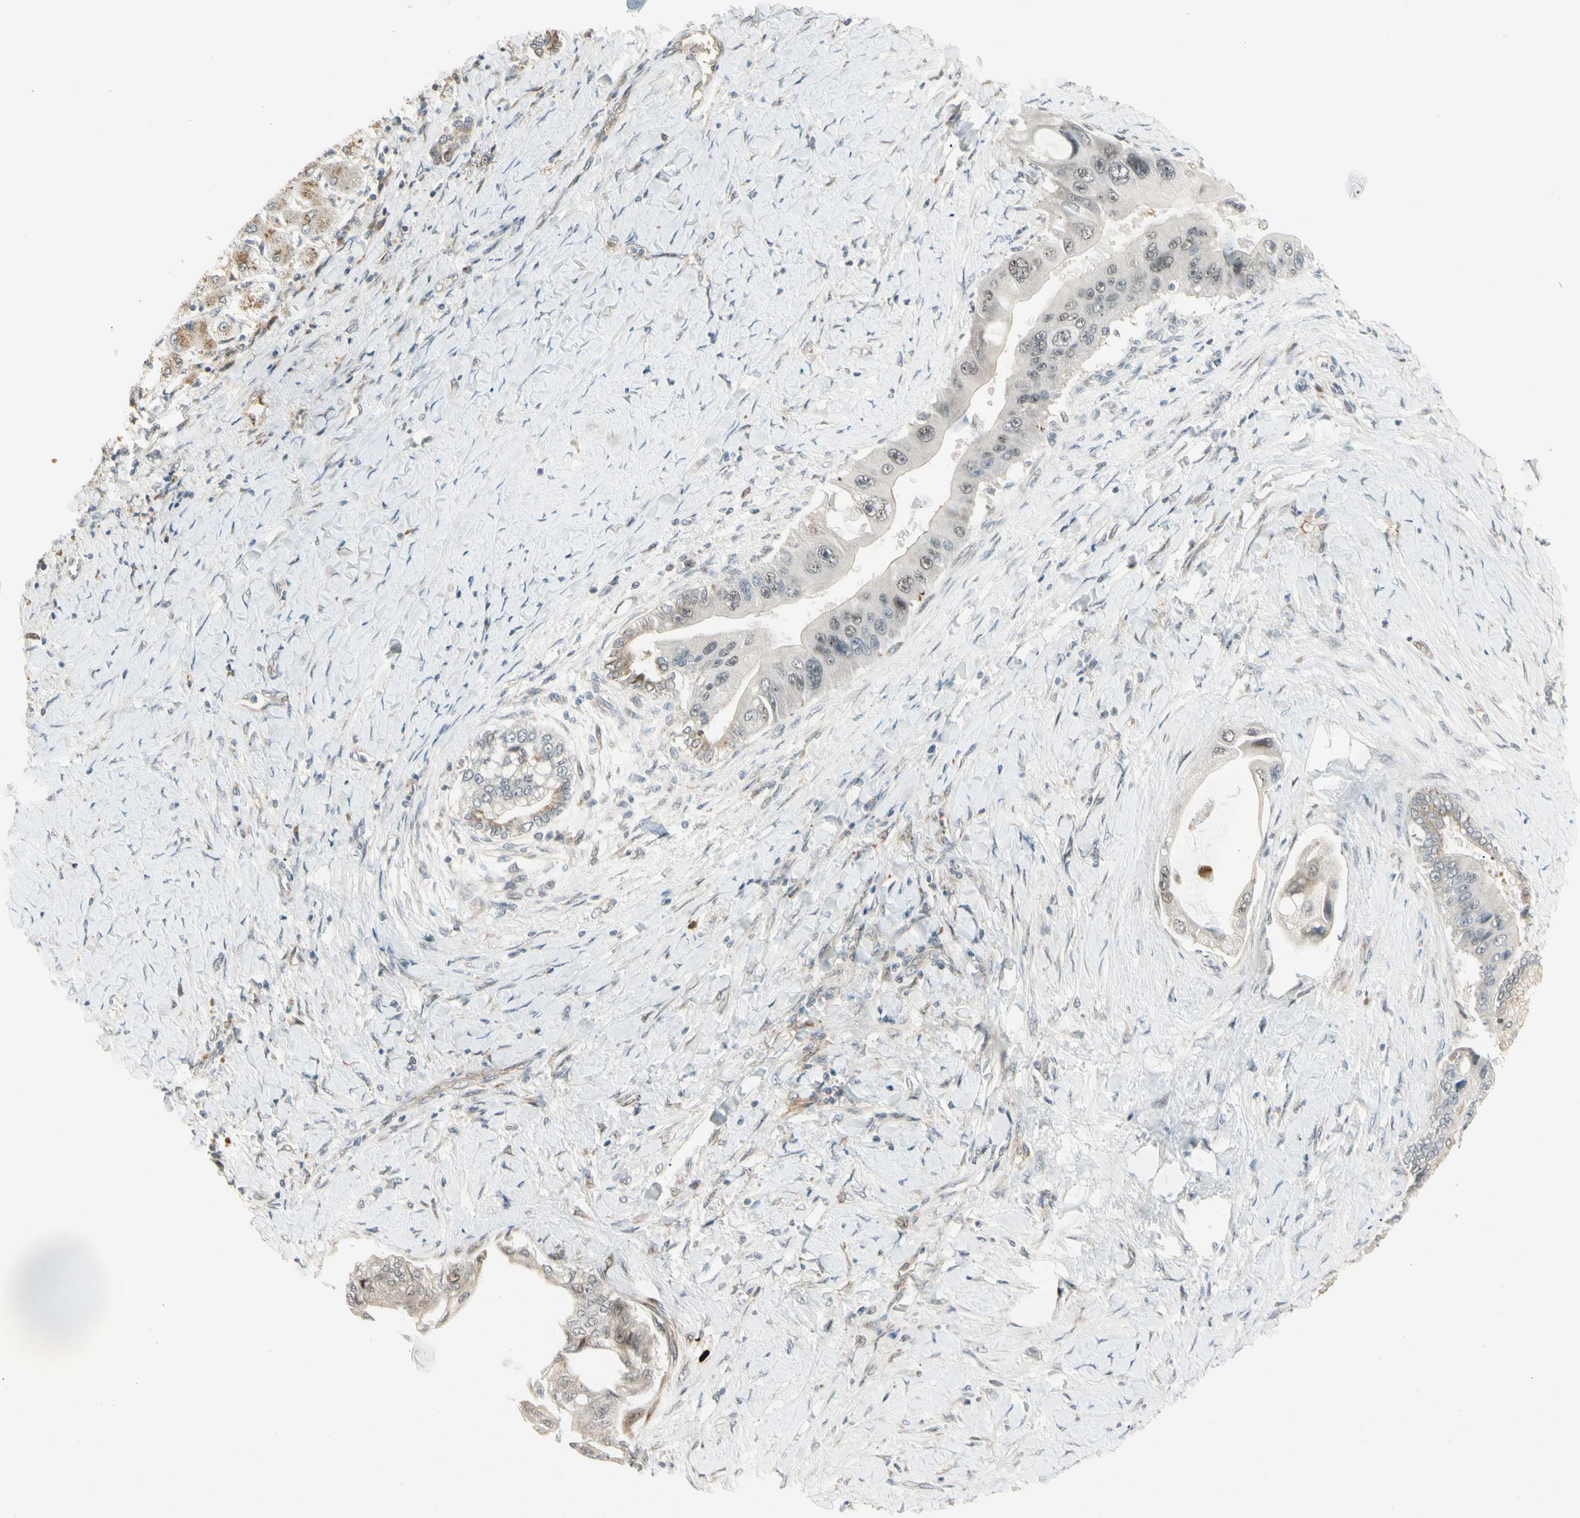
{"staining": {"intensity": "weak", "quantity": "25%-75%", "location": "cytoplasmic/membranous,nuclear"}, "tissue": "liver cancer", "cell_type": "Tumor cells", "image_type": "cancer", "snomed": [{"axis": "morphology", "description": "Normal tissue, NOS"}, {"axis": "morphology", "description": "Cholangiocarcinoma"}, {"axis": "topography", "description": "Liver"}, {"axis": "topography", "description": "Peripheral nerve tissue"}], "caption": "Approximately 25%-75% of tumor cells in human liver cholangiocarcinoma exhibit weak cytoplasmic/membranous and nuclear protein staining as visualized by brown immunohistochemical staining.", "gene": "FNDC3B", "patient": {"sex": "male", "age": 50}}